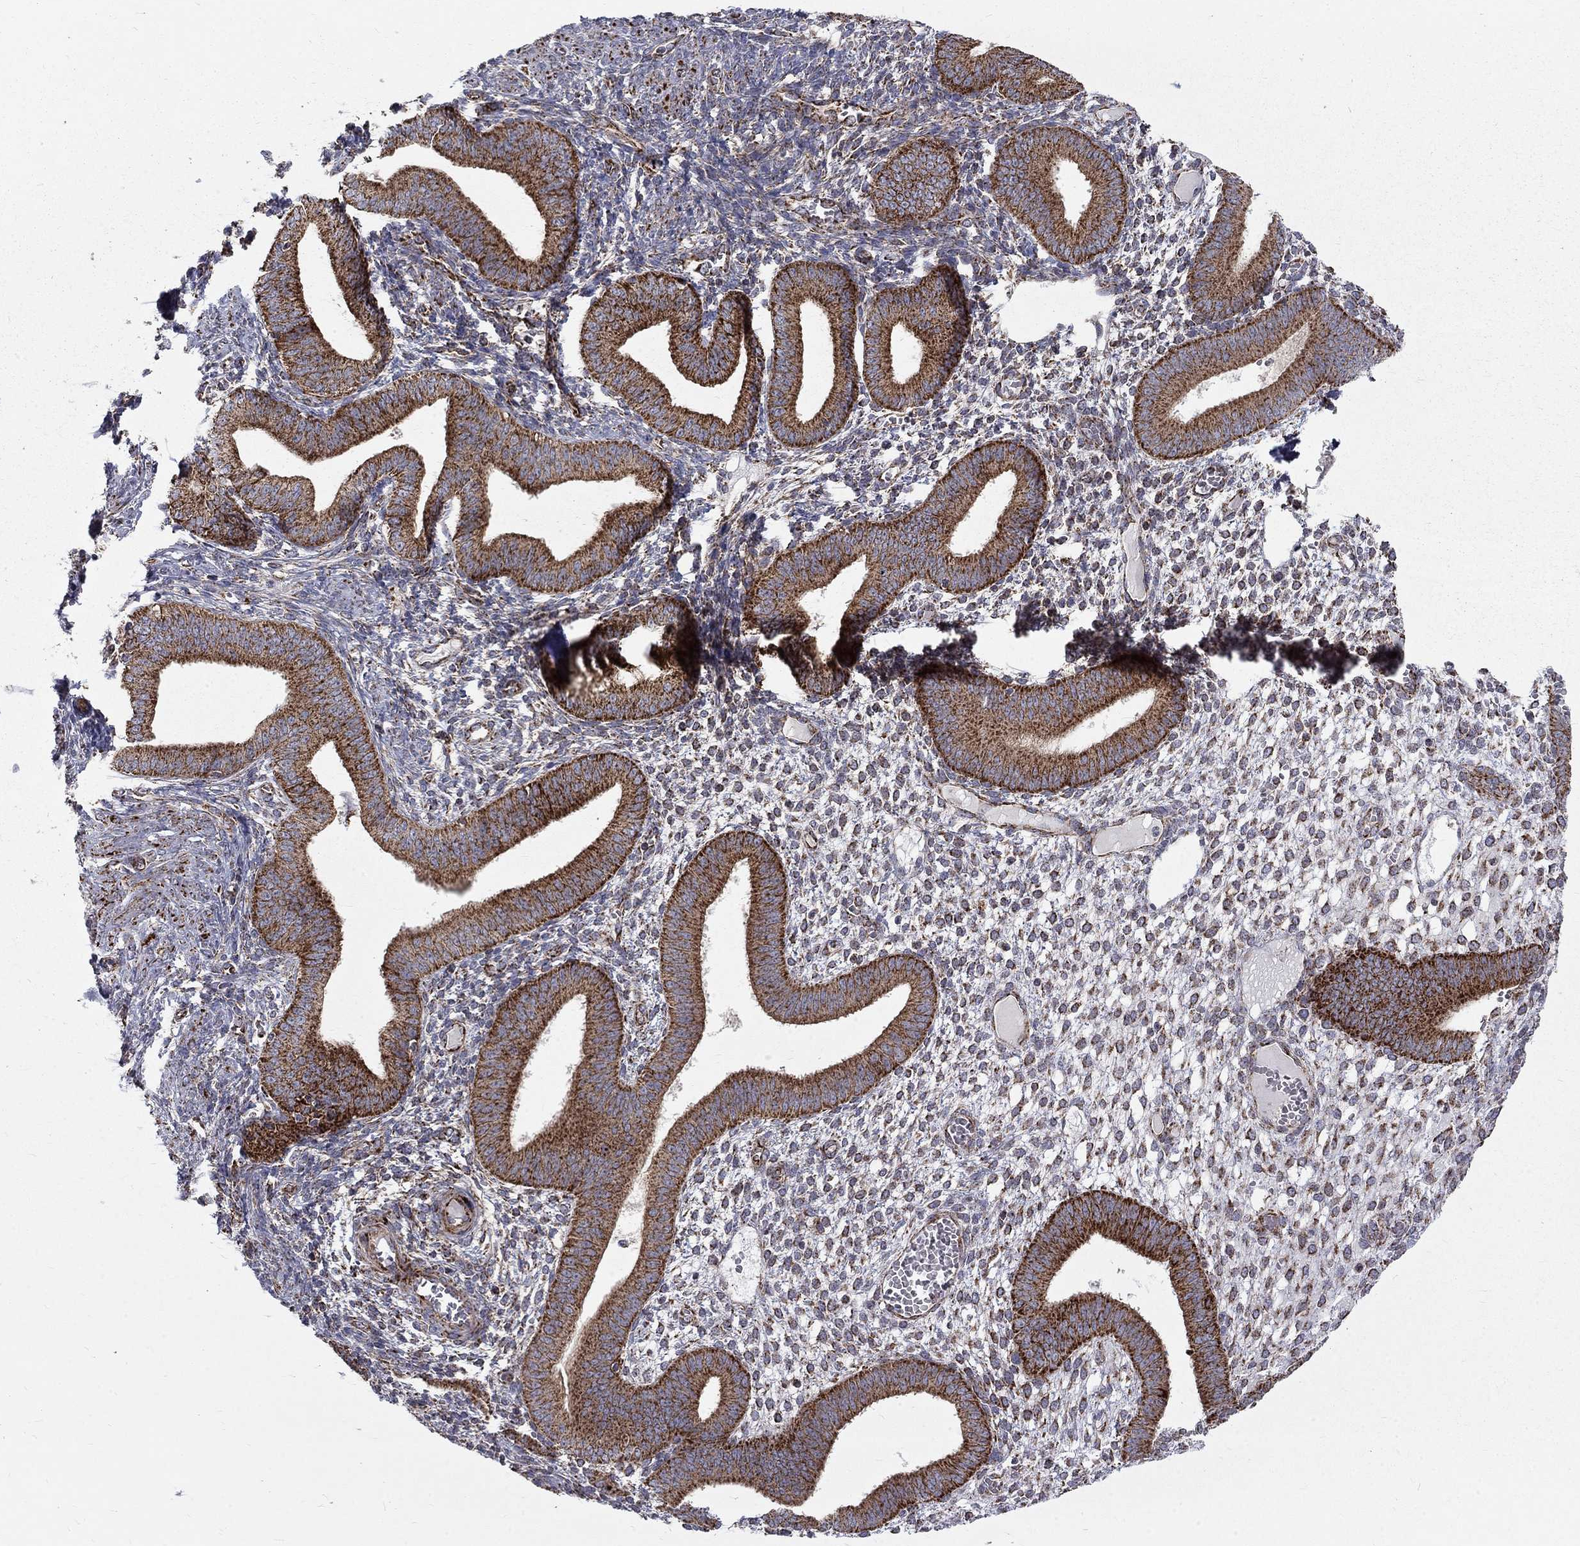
{"staining": {"intensity": "moderate", "quantity": "<25%", "location": "cytoplasmic/membranous"}, "tissue": "endometrium", "cell_type": "Cells in endometrial stroma", "image_type": "normal", "snomed": [{"axis": "morphology", "description": "Normal tissue, NOS"}, {"axis": "topography", "description": "Endometrium"}], "caption": "The histopathology image exhibits immunohistochemical staining of unremarkable endometrium. There is moderate cytoplasmic/membranous expression is appreciated in approximately <25% of cells in endometrial stroma.", "gene": "ALDH1B1", "patient": {"sex": "female", "age": 42}}